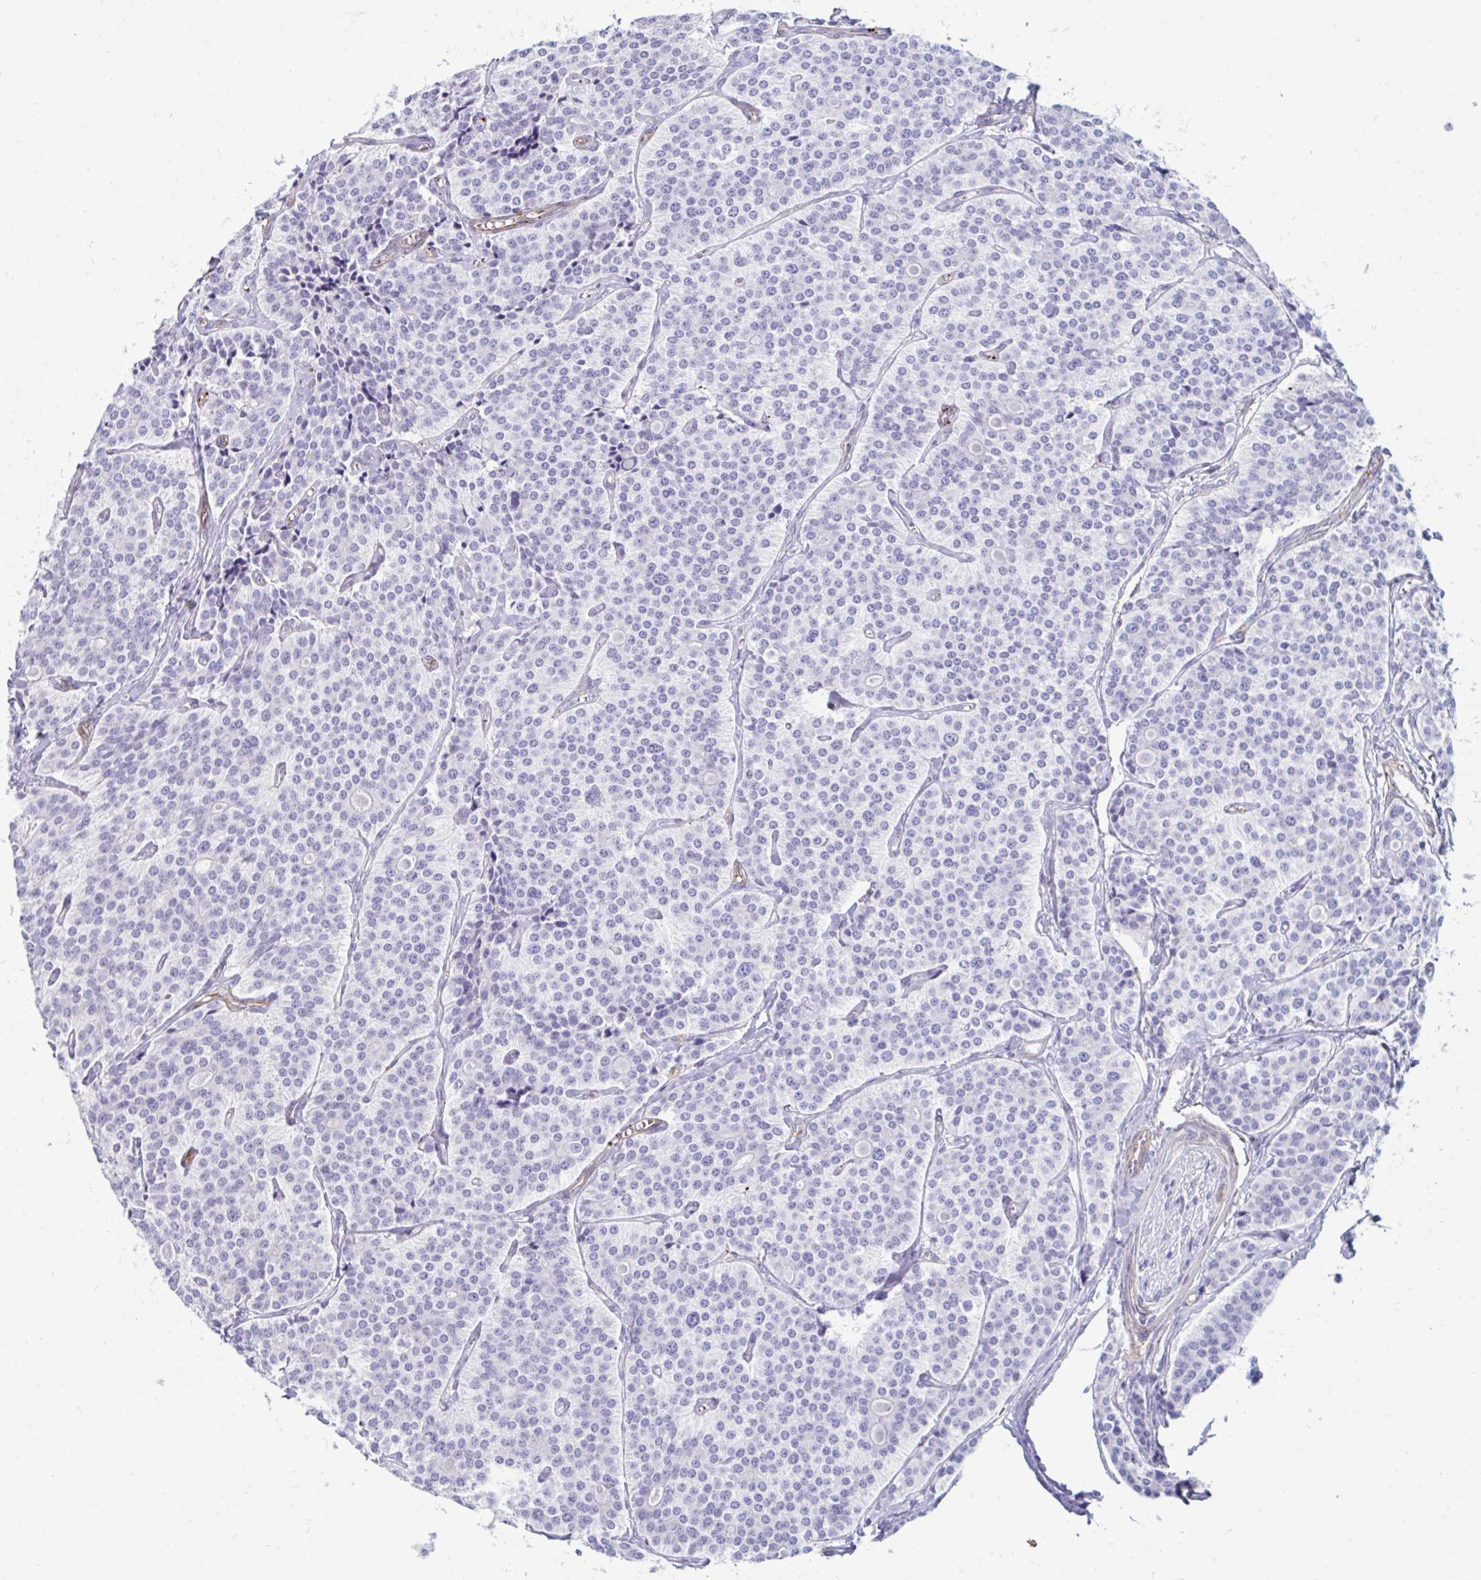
{"staining": {"intensity": "negative", "quantity": "none", "location": "none"}, "tissue": "carcinoid", "cell_type": "Tumor cells", "image_type": "cancer", "snomed": [{"axis": "morphology", "description": "Carcinoid, malignant, NOS"}, {"axis": "topography", "description": "Small intestine"}], "caption": "Micrograph shows no significant protein staining in tumor cells of carcinoid (malignant).", "gene": "UBL3", "patient": {"sex": "male", "age": 63}}